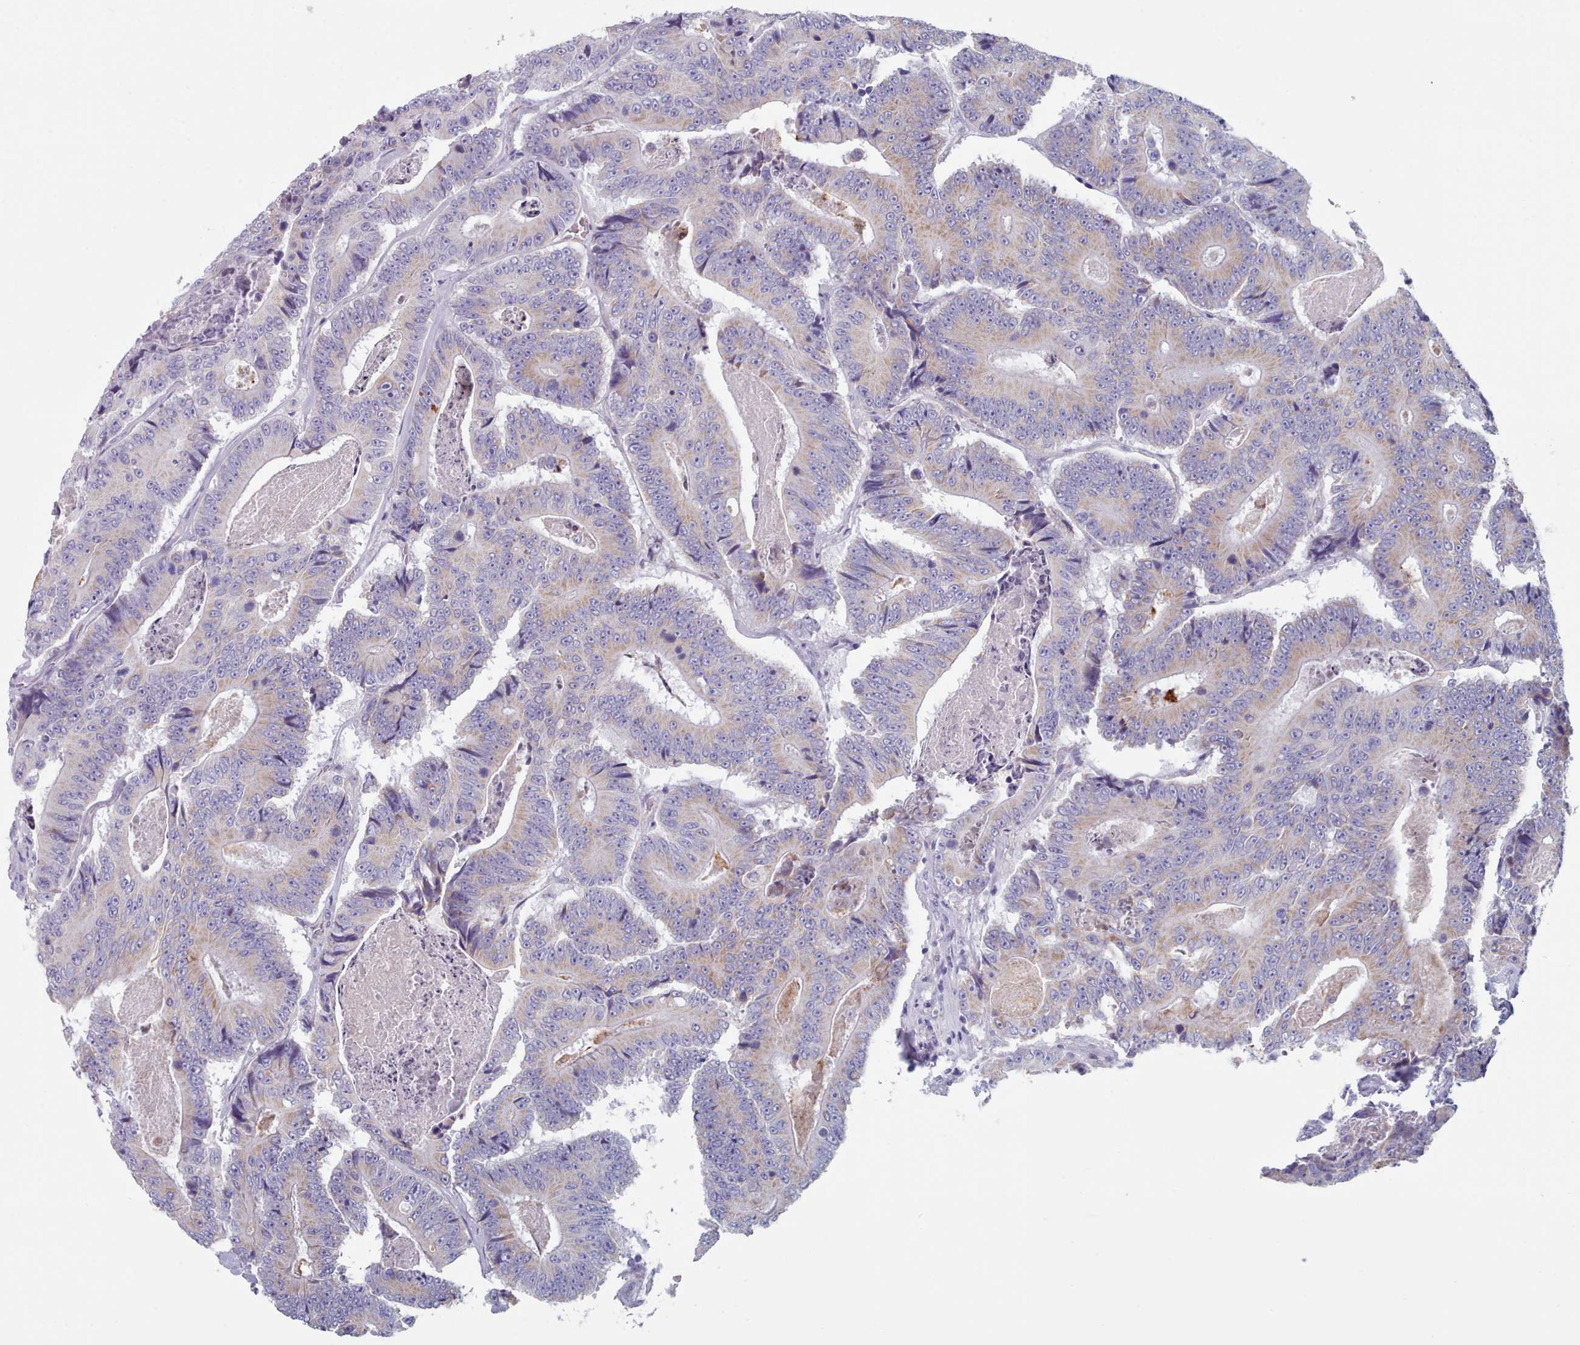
{"staining": {"intensity": "weak", "quantity": "25%-75%", "location": "cytoplasmic/membranous"}, "tissue": "colorectal cancer", "cell_type": "Tumor cells", "image_type": "cancer", "snomed": [{"axis": "morphology", "description": "Adenocarcinoma, NOS"}, {"axis": "topography", "description": "Colon"}], "caption": "Tumor cells exhibit weak cytoplasmic/membranous positivity in about 25%-75% of cells in colorectal cancer (adenocarcinoma). (DAB (3,3'-diaminobenzidine) = brown stain, brightfield microscopy at high magnification).", "gene": "HAO1", "patient": {"sex": "male", "age": 83}}